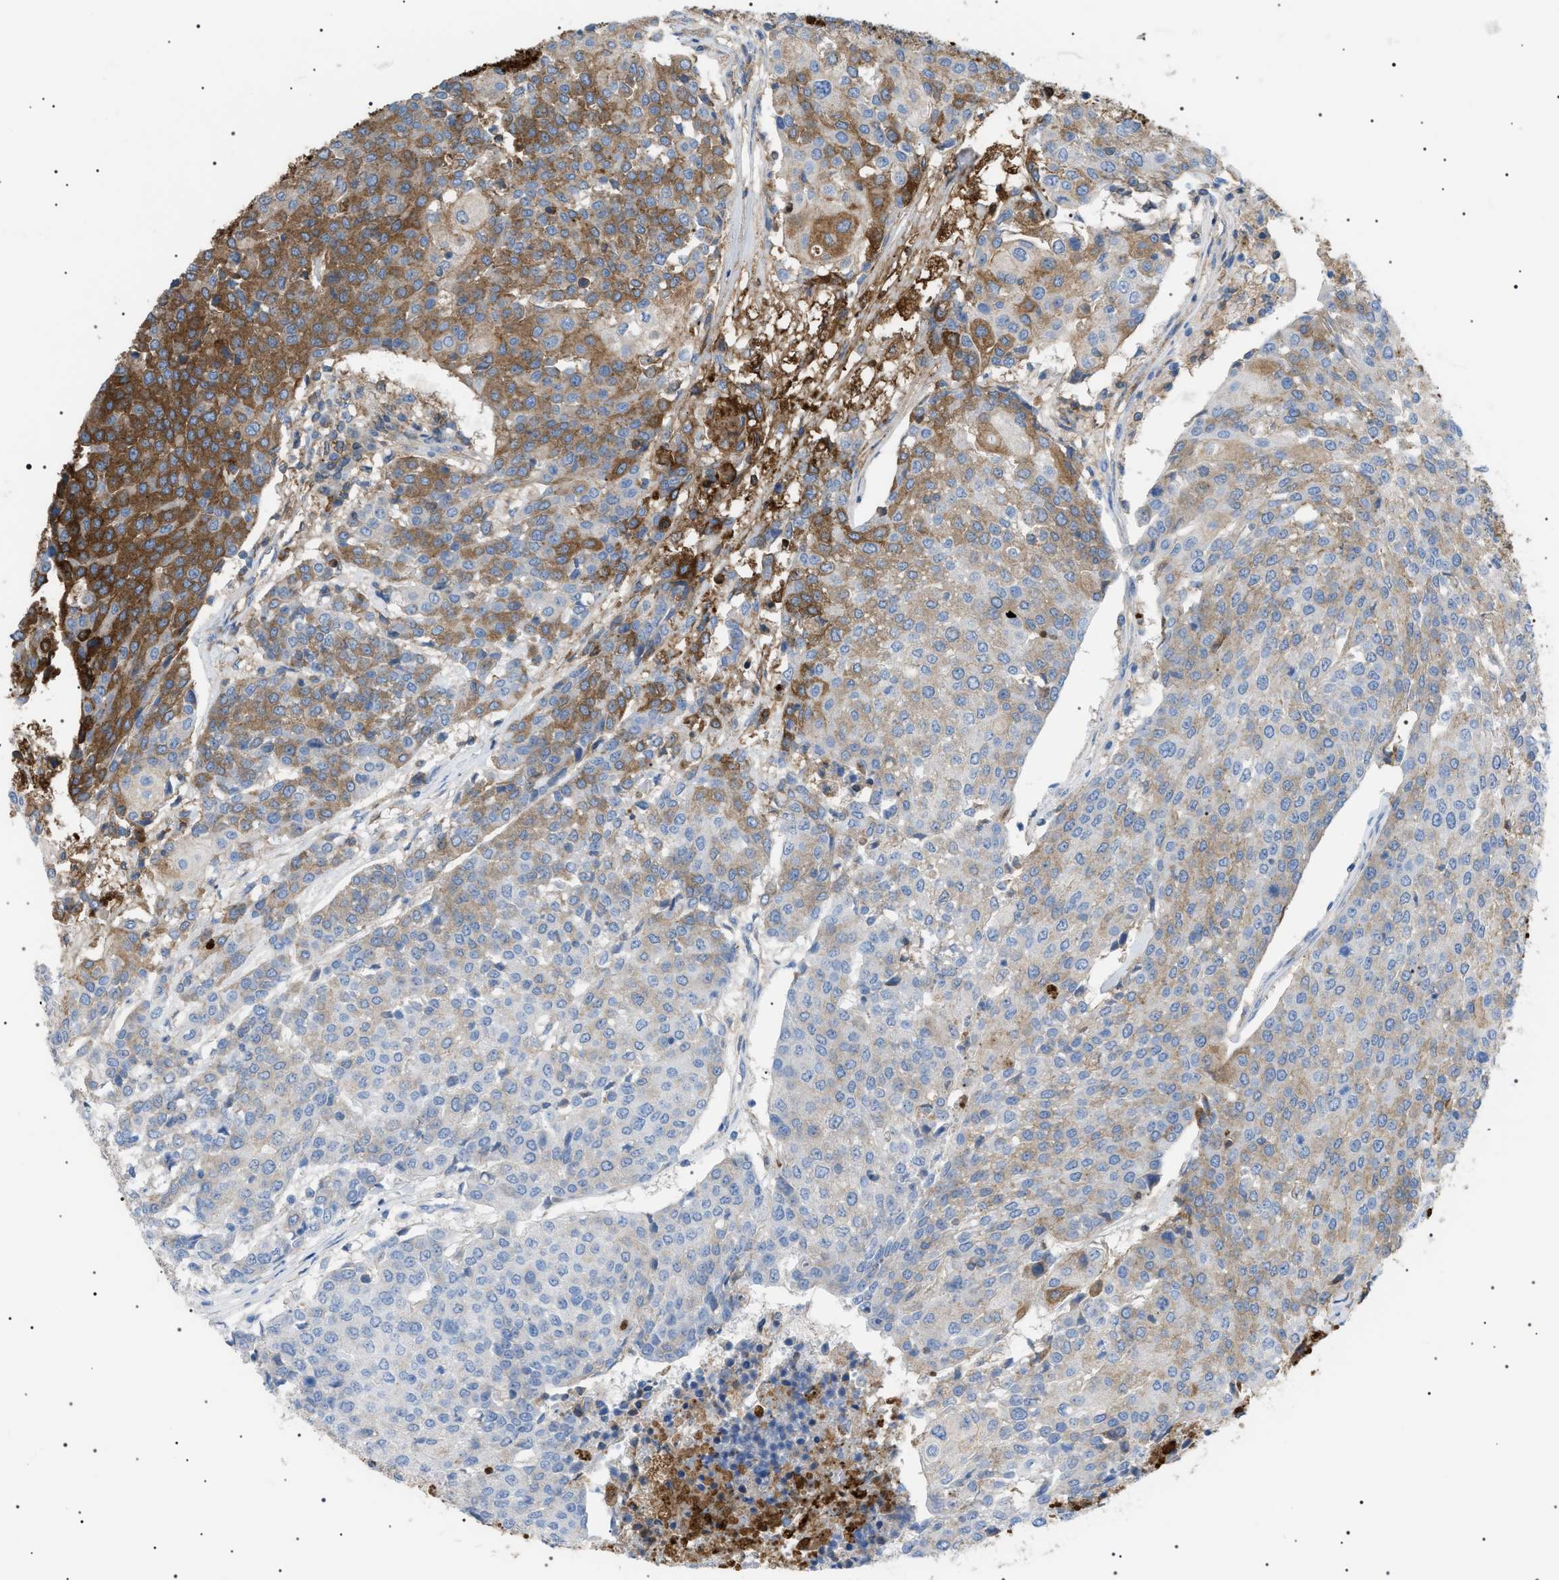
{"staining": {"intensity": "moderate", "quantity": "25%-75%", "location": "cytoplasmic/membranous"}, "tissue": "urothelial cancer", "cell_type": "Tumor cells", "image_type": "cancer", "snomed": [{"axis": "morphology", "description": "Urothelial carcinoma, High grade"}, {"axis": "topography", "description": "Urinary bladder"}], "caption": "Immunohistochemistry (IHC) (DAB (3,3'-diaminobenzidine)) staining of urothelial cancer shows moderate cytoplasmic/membranous protein expression in approximately 25%-75% of tumor cells.", "gene": "LPA", "patient": {"sex": "female", "age": 85}}